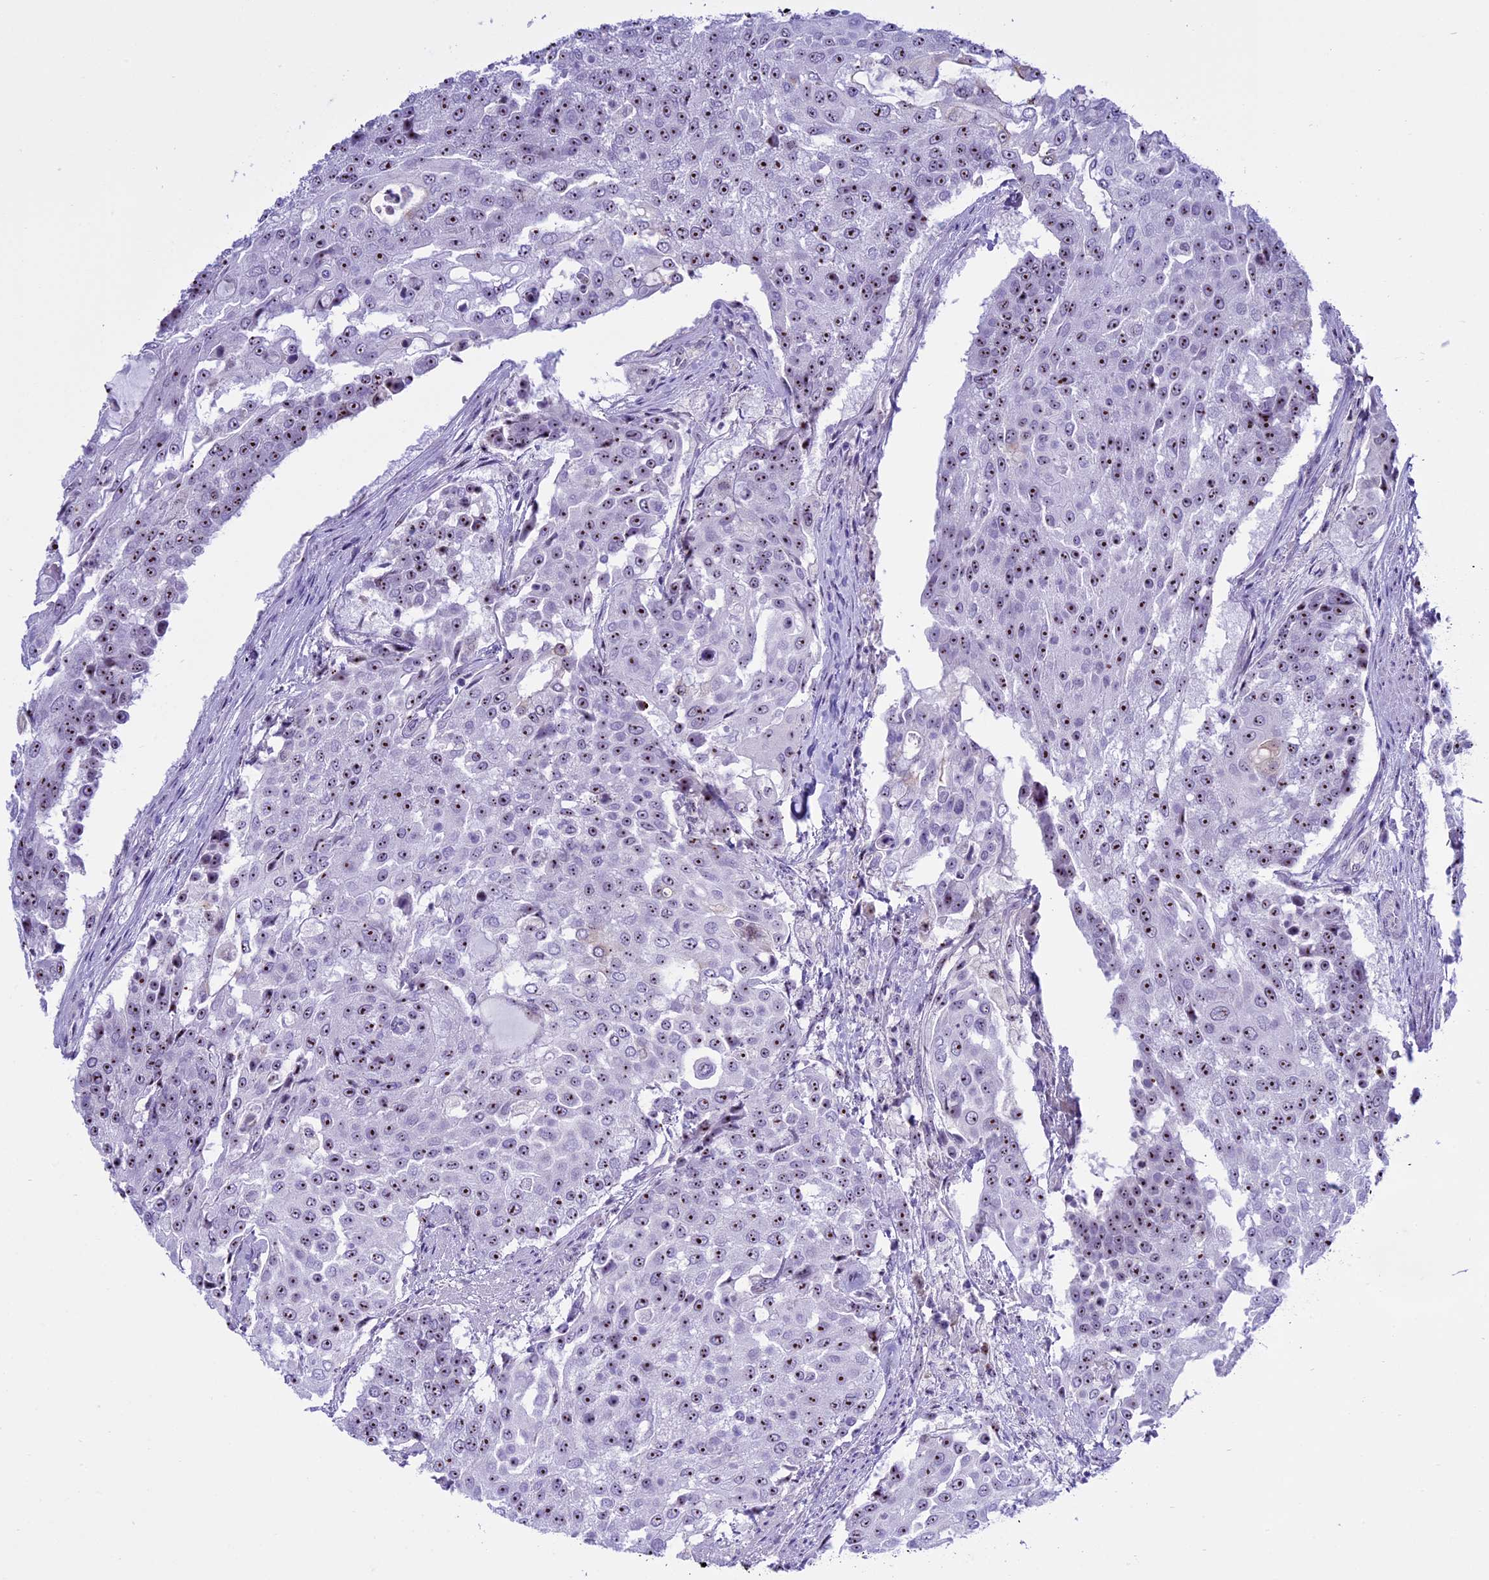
{"staining": {"intensity": "moderate", "quantity": ">75%", "location": "nuclear"}, "tissue": "urothelial cancer", "cell_type": "Tumor cells", "image_type": "cancer", "snomed": [{"axis": "morphology", "description": "Urothelial carcinoma, High grade"}, {"axis": "topography", "description": "Urinary bladder"}], "caption": "The photomicrograph demonstrates immunohistochemical staining of urothelial cancer. There is moderate nuclear staining is present in about >75% of tumor cells.", "gene": "TBL3", "patient": {"sex": "female", "age": 63}}